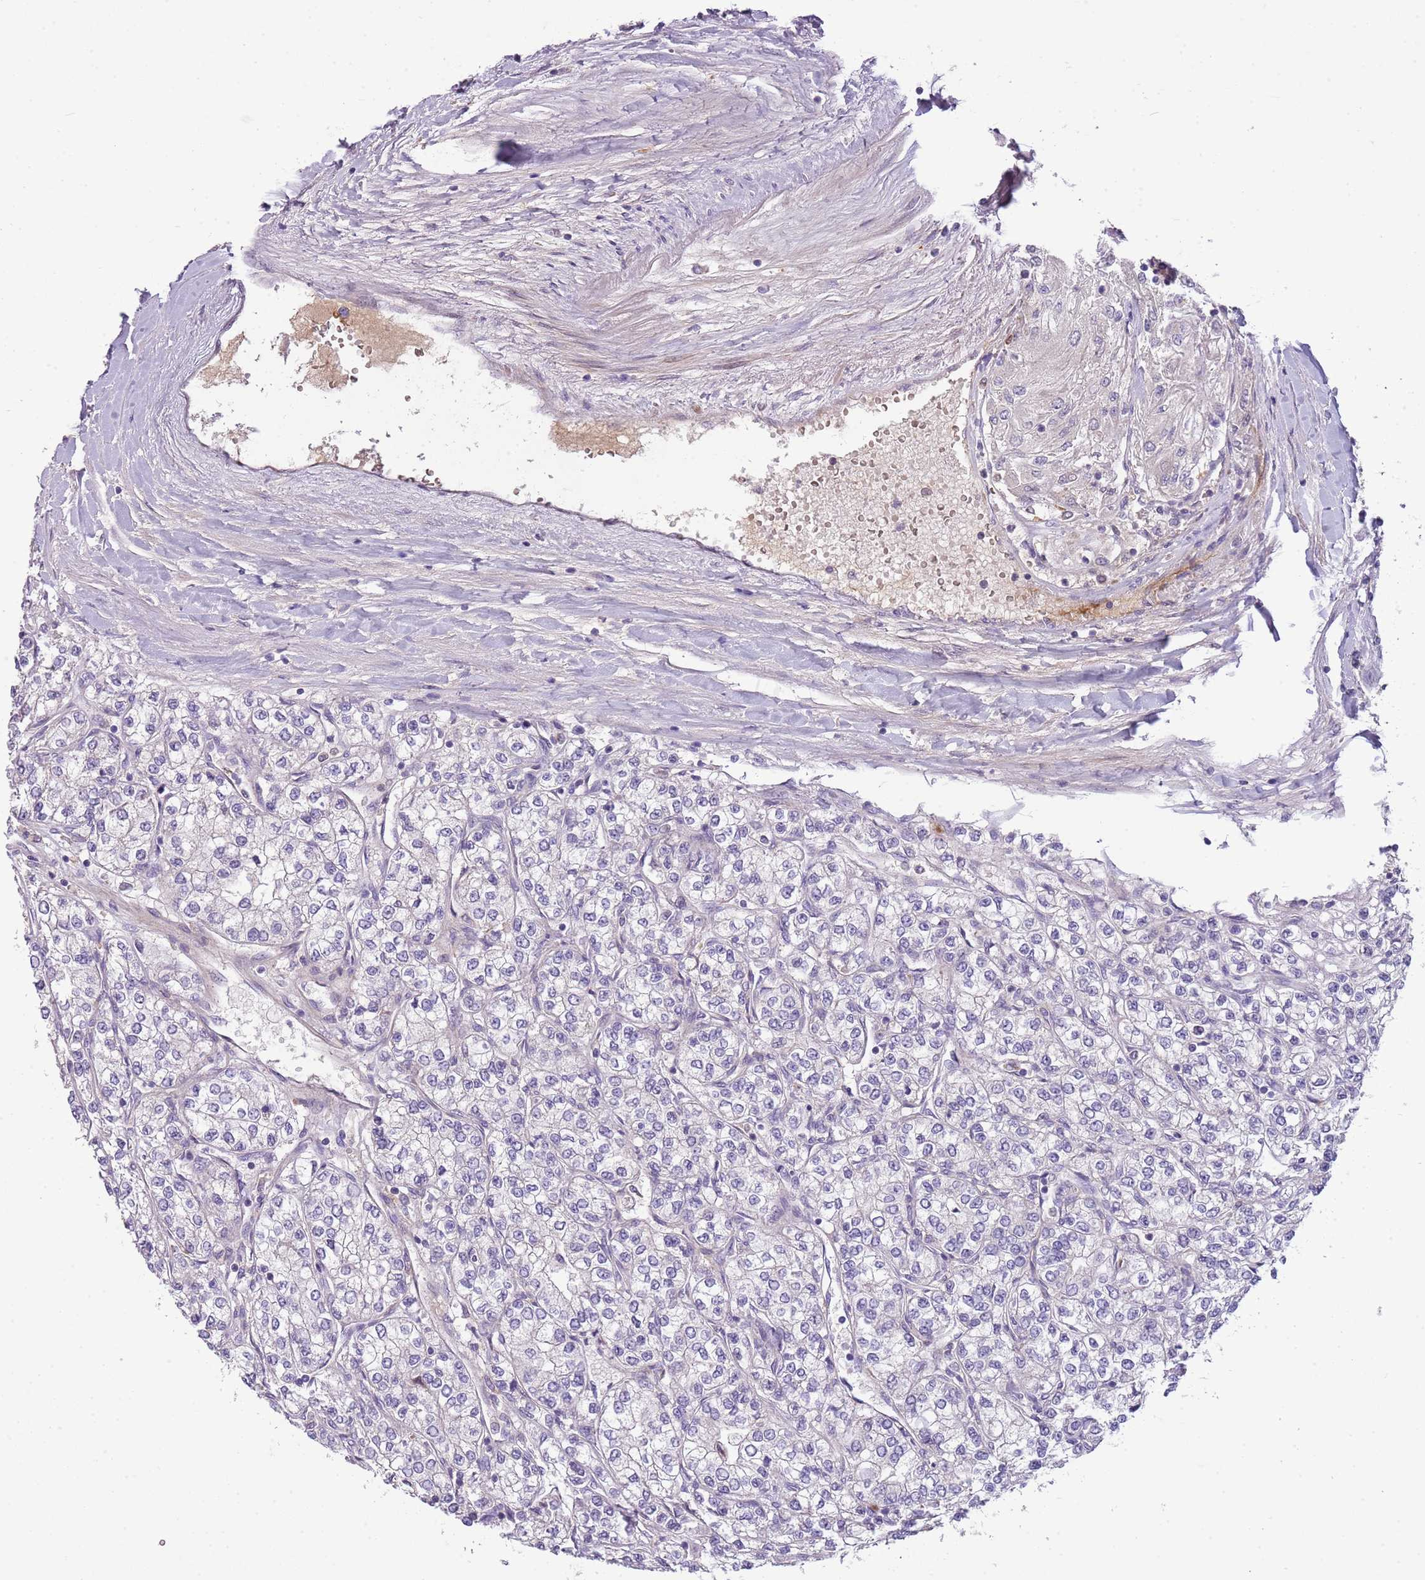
{"staining": {"intensity": "negative", "quantity": "none", "location": "none"}, "tissue": "renal cancer", "cell_type": "Tumor cells", "image_type": "cancer", "snomed": [{"axis": "morphology", "description": "Adenocarcinoma, NOS"}, {"axis": "topography", "description": "Kidney"}], "caption": "A histopathology image of adenocarcinoma (renal) stained for a protein displays no brown staining in tumor cells. (Brightfield microscopy of DAB (3,3'-diaminobenzidine) immunohistochemistry at high magnification).", "gene": "SCAMP5", "patient": {"sex": "male", "age": 80}}